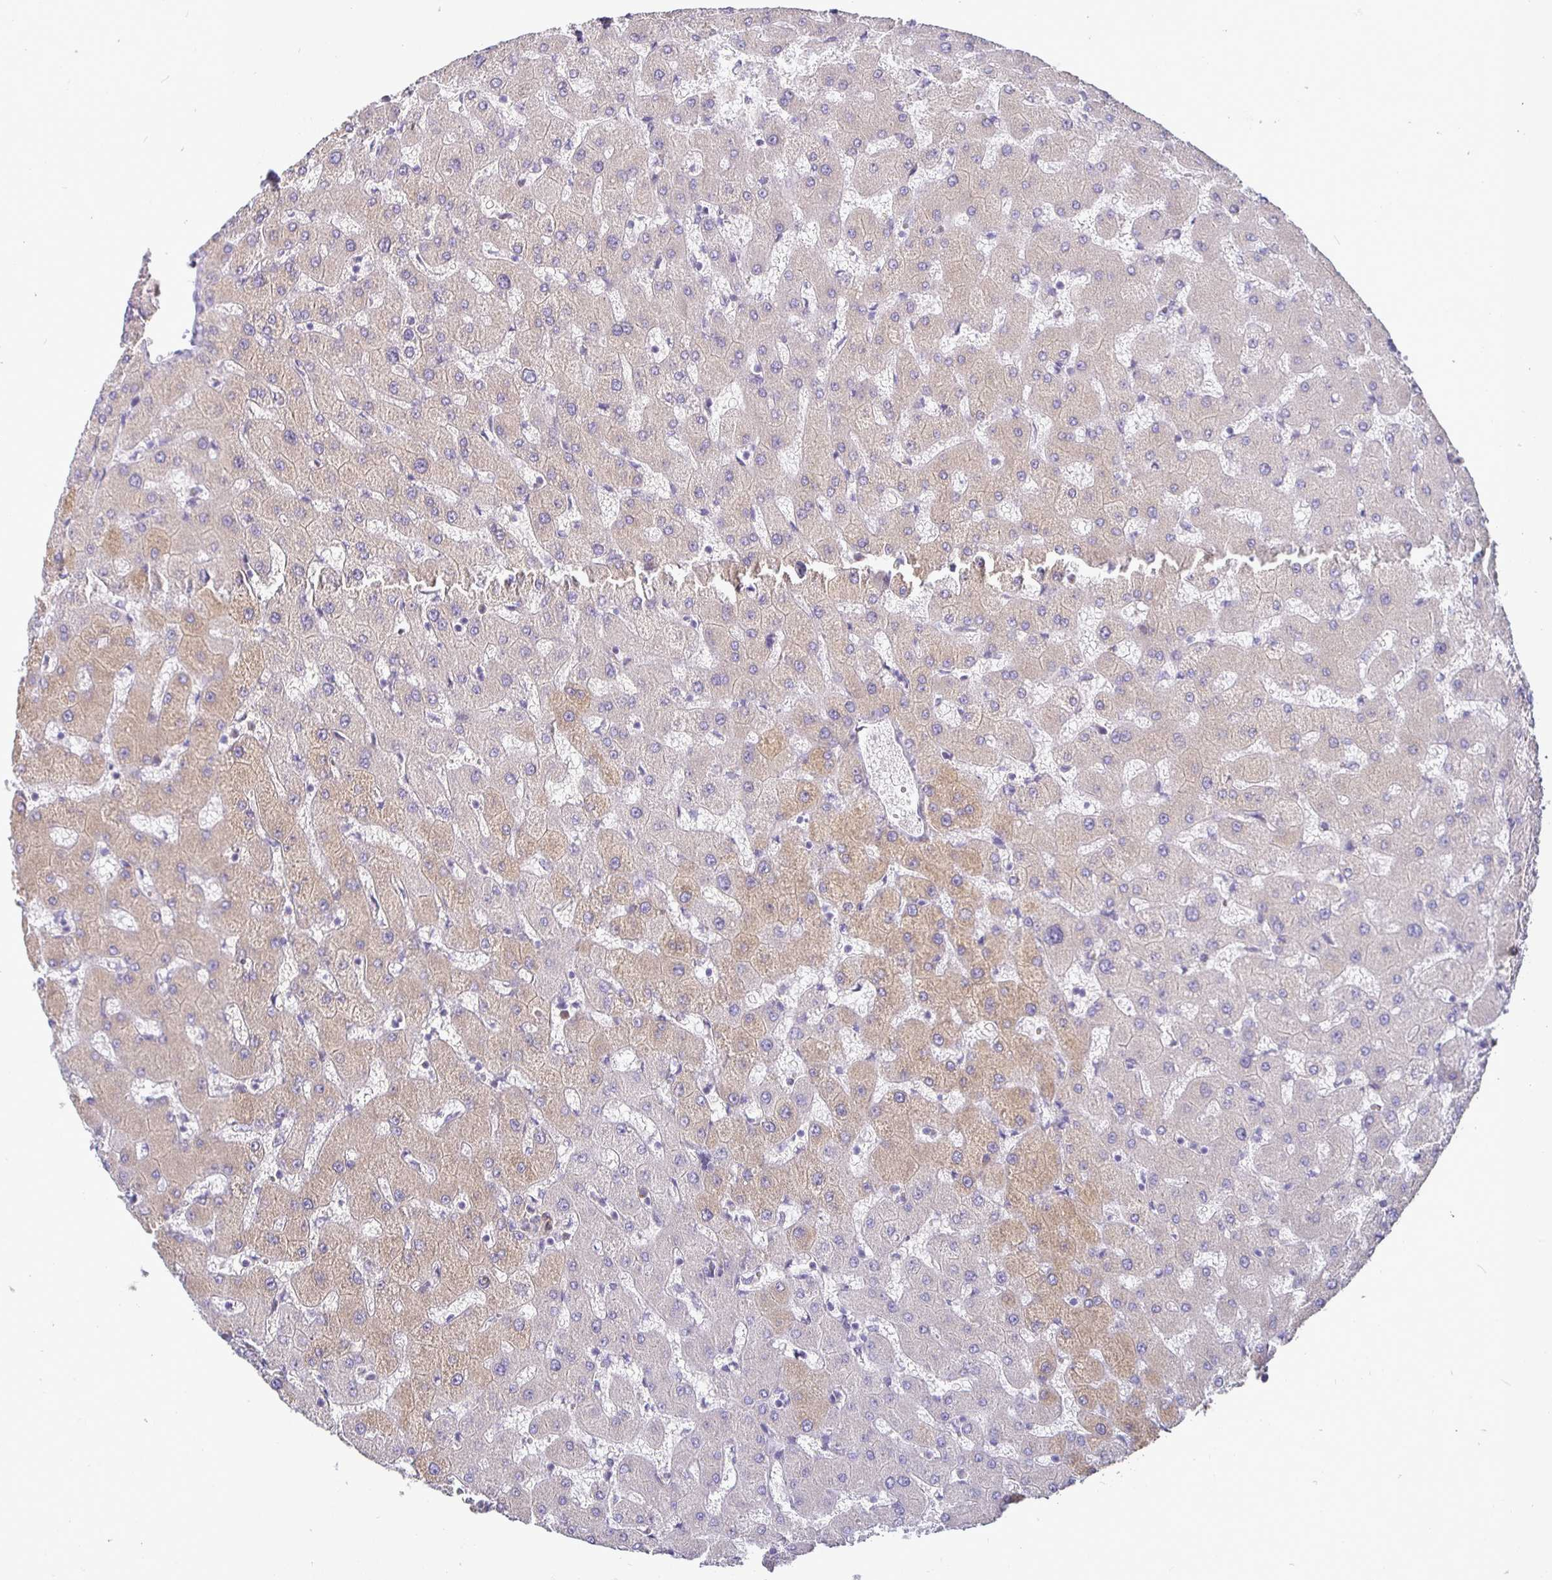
{"staining": {"intensity": "negative", "quantity": "none", "location": "none"}, "tissue": "liver", "cell_type": "Cholangiocytes", "image_type": "normal", "snomed": [{"axis": "morphology", "description": "Normal tissue, NOS"}, {"axis": "topography", "description": "Liver"}], "caption": "Immunohistochemistry image of normal liver stained for a protein (brown), which demonstrates no expression in cholangiocytes.", "gene": "SIRPA", "patient": {"sex": "female", "age": 63}}